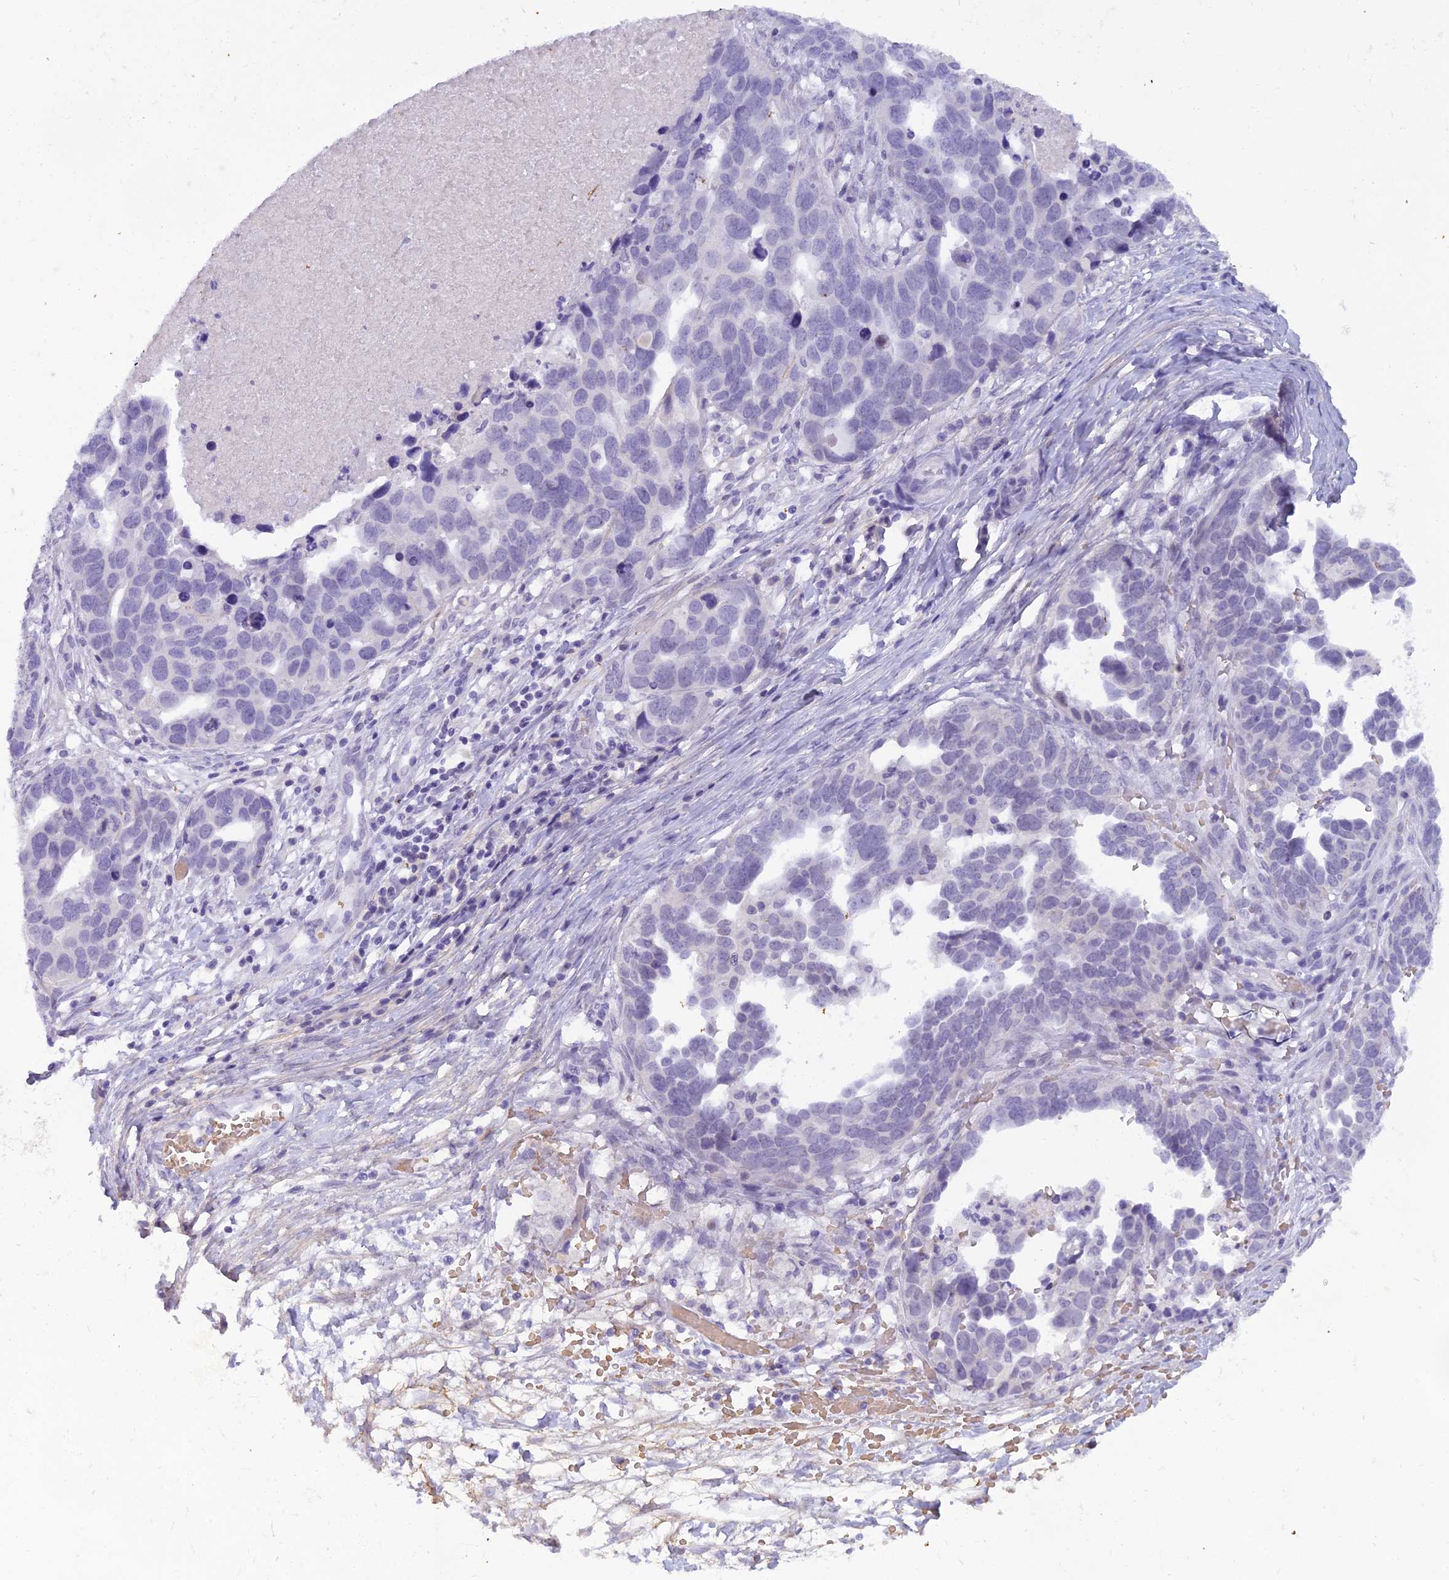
{"staining": {"intensity": "negative", "quantity": "none", "location": "none"}, "tissue": "ovarian cancer", "cell_type": "Tumor cells", "image_type": "cancer", "snomed": [{"axis": "morphology", "description": "Cystadenocarcinoma, serous, NOS"}, {"axis": "topography", "description": "Ovary"}], "caption": "Human ovarian cancer (serous cystadenocarcinoma) stained for a protein using IHC reveals no positivity in tumor cells.", "gene": "OSTN", "patient": {"sex": "female", "age": 54}}